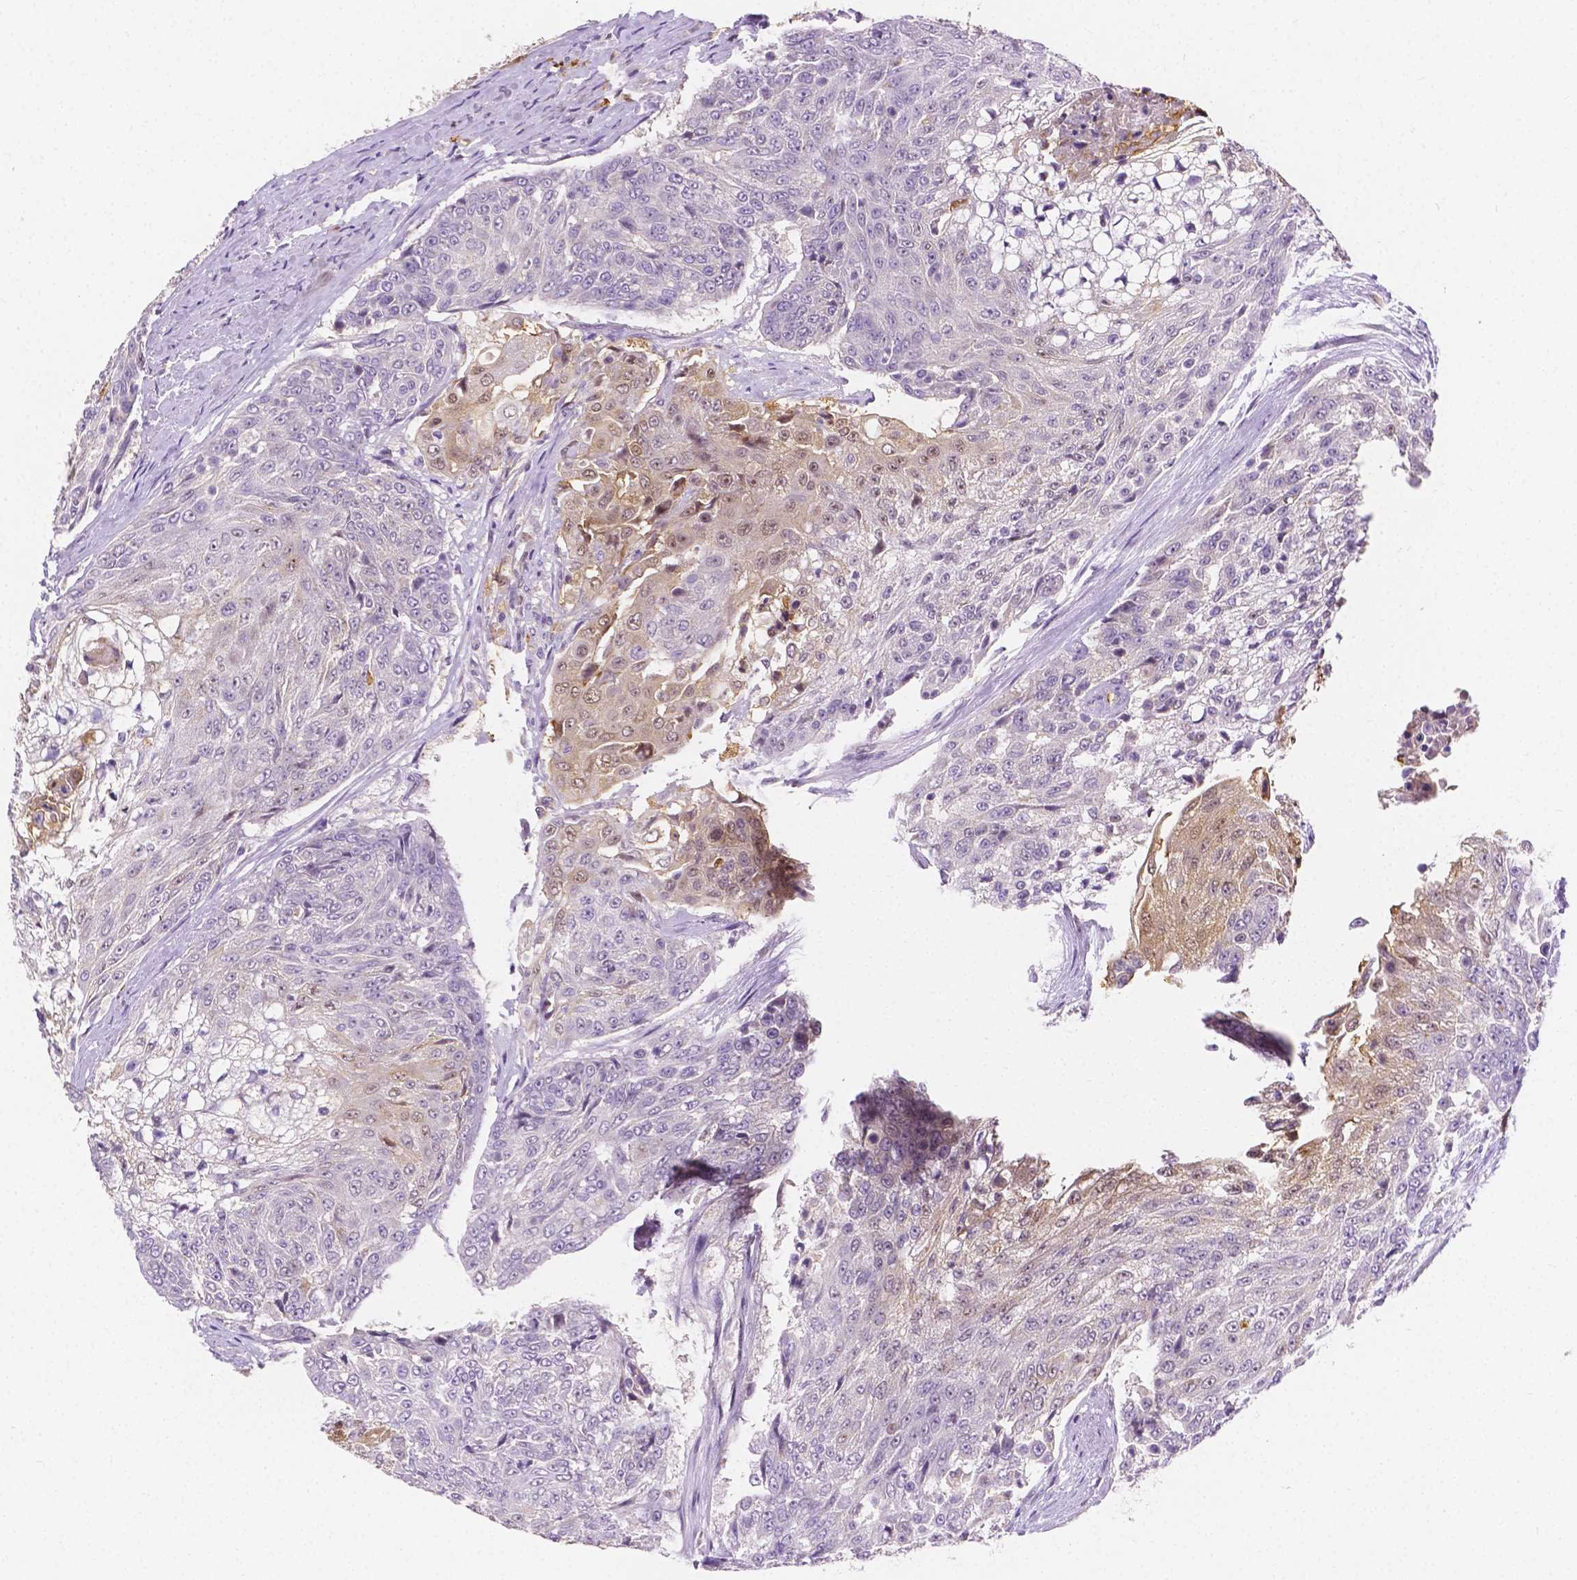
{"staining": {"intensity": "weak", "quantity": "25%-75%", "location": "cytoplasmic/membranous"}, "tissue": "urothelial cancer", "cell_type": "Tumor cells", "image_type": "cancer", "snomed": [{"axis": "morphology", "description": "Urothelial carcinoma, High grade"}, {"axis": "topography", "description": "Urinary bladder"}], "caption": "IHC (DAB (3,3'-diaminobenzidine)) staining of human urothelial cancer exhibits weak cytoplasmic/membranous protein expression in approximately 25%-75% of tumor cells.", "gene": "ZNRD2", "patient": {"sex": "female", "age": 63}}